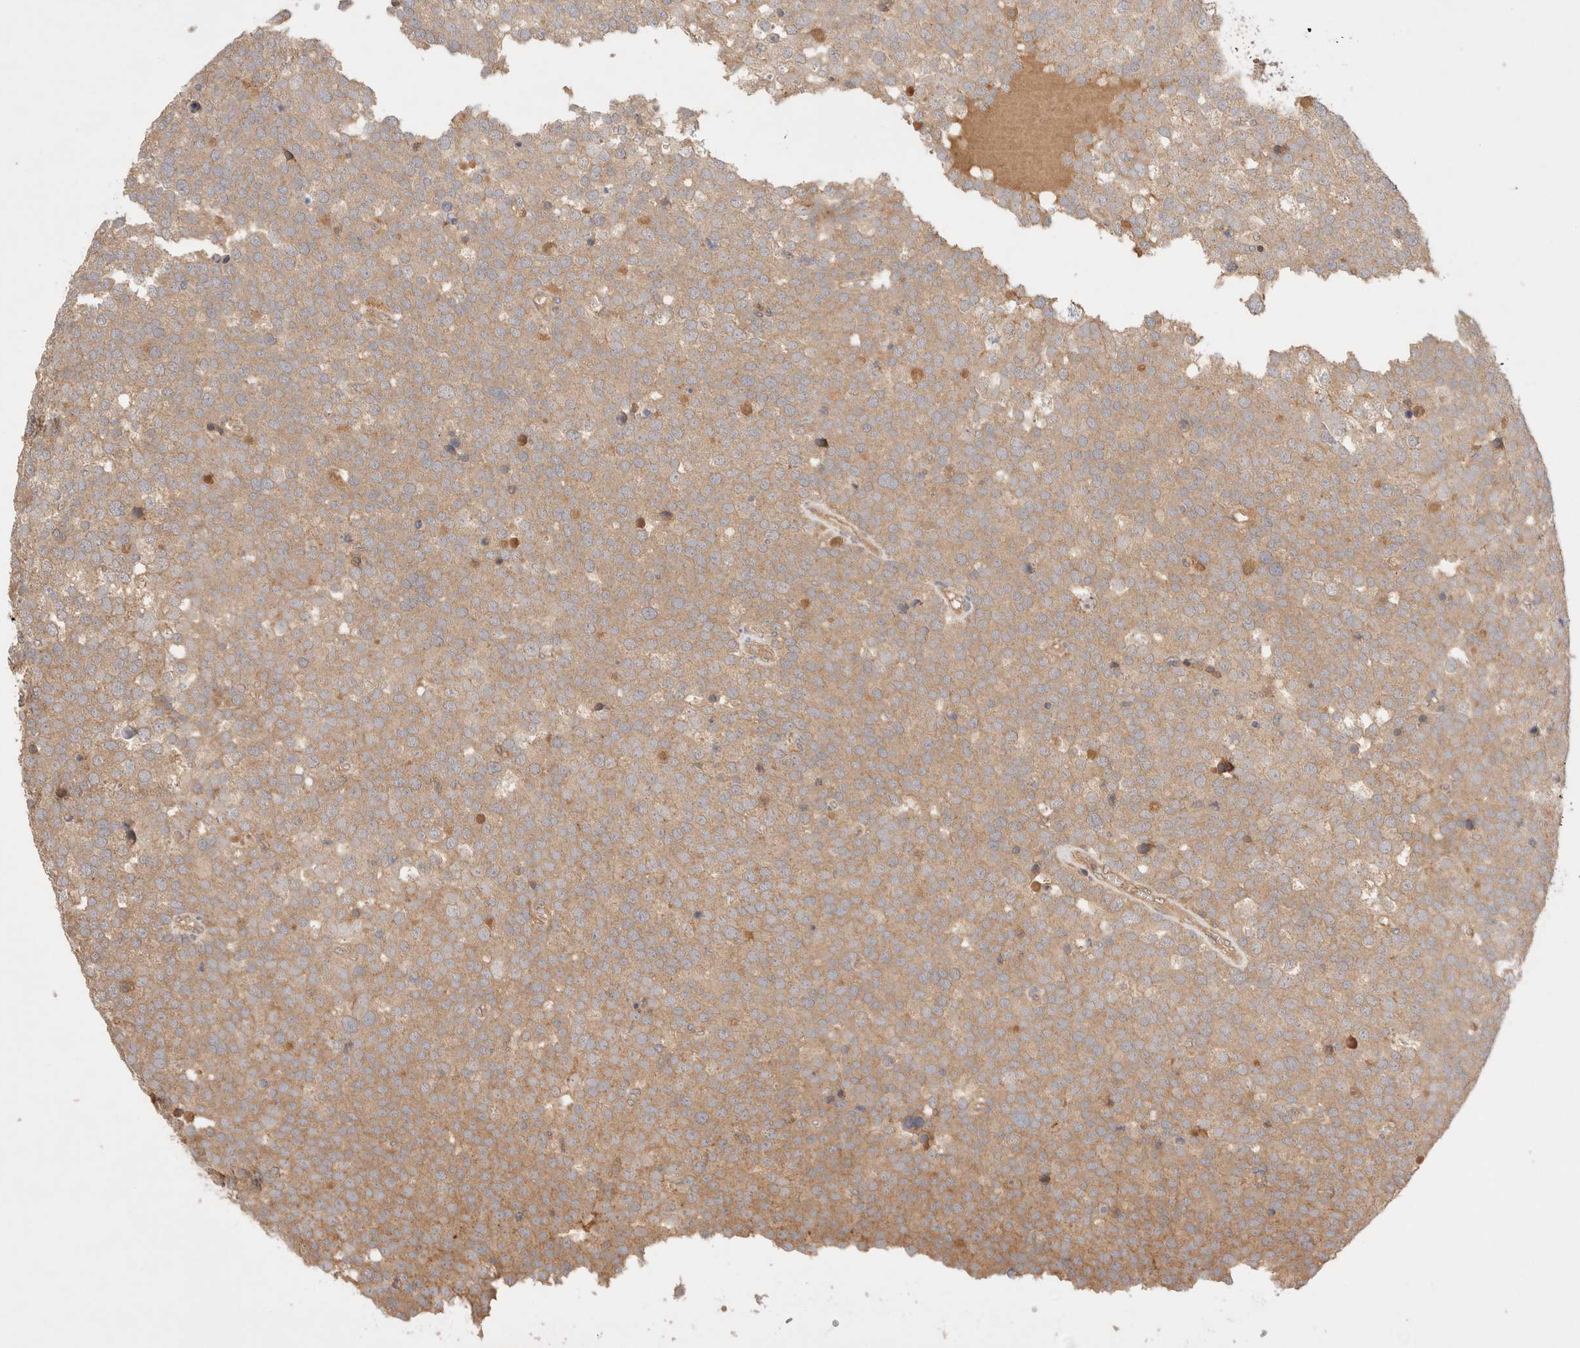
{"staining": {"intensity": "weak", "quantity": ">75%", "location": "cytoplasmic/membranous"}, "tissue": "testis cancer", "cell_type": "Tumor cells", "image_type": "cancer", "snomed": [{"axis": "morphology", "description": "Seminoma, NOS"}, {"axis": "topography", "description": "Testis"}], "caption": "Protein analysis of seminoma (testis) tissue reveals weak cytoplasmic/membranous positivity in approximately >75% of tumor cells. The protein is shown in brown color, while the nuclei are stained blue.", "gene": "CARNMT1", "patient": {"sex": "male", "age": 71}}